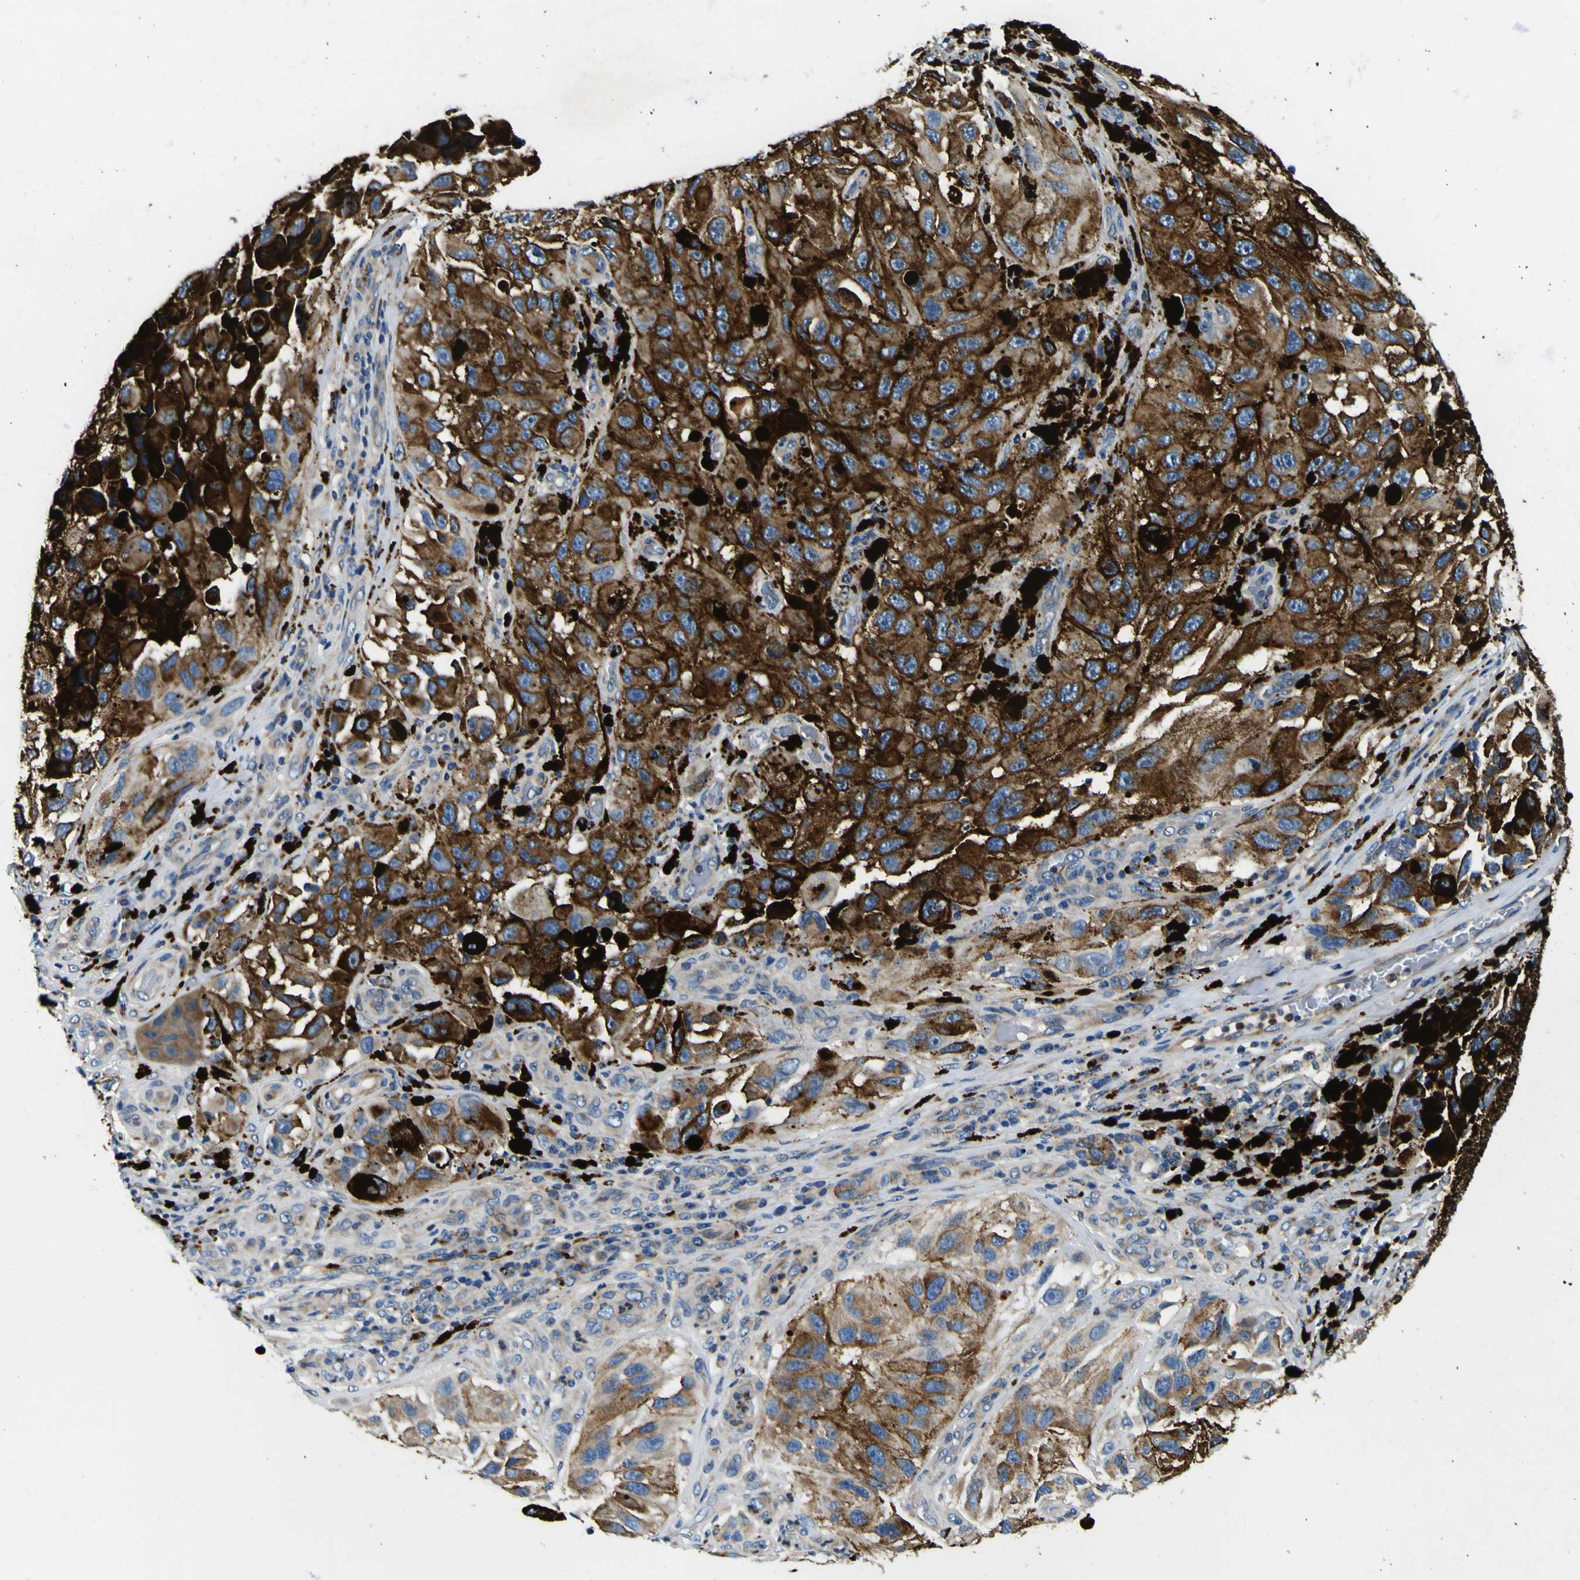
{"staining": {"intensity": "moderate", "quantity": ">75%", "location": "cytoplasmic/membranous"}, "tissue": "melanoma", "cell_type": "Tumor cells", "image_type": "cancer", "snomed": [{"axis": "morphology", "description": "Malignant melanoma, NOS"}, {"axis": "topography", "description": "Skin"}], "caption": "Malignant melanoma stained for a protein (brown) reveals moderate cytoplasmic/membranous positive positivity in approximately >75% of tumor cells.", "gene": "CLSTN1", "patient": {"sex": "female", "age": 73}}